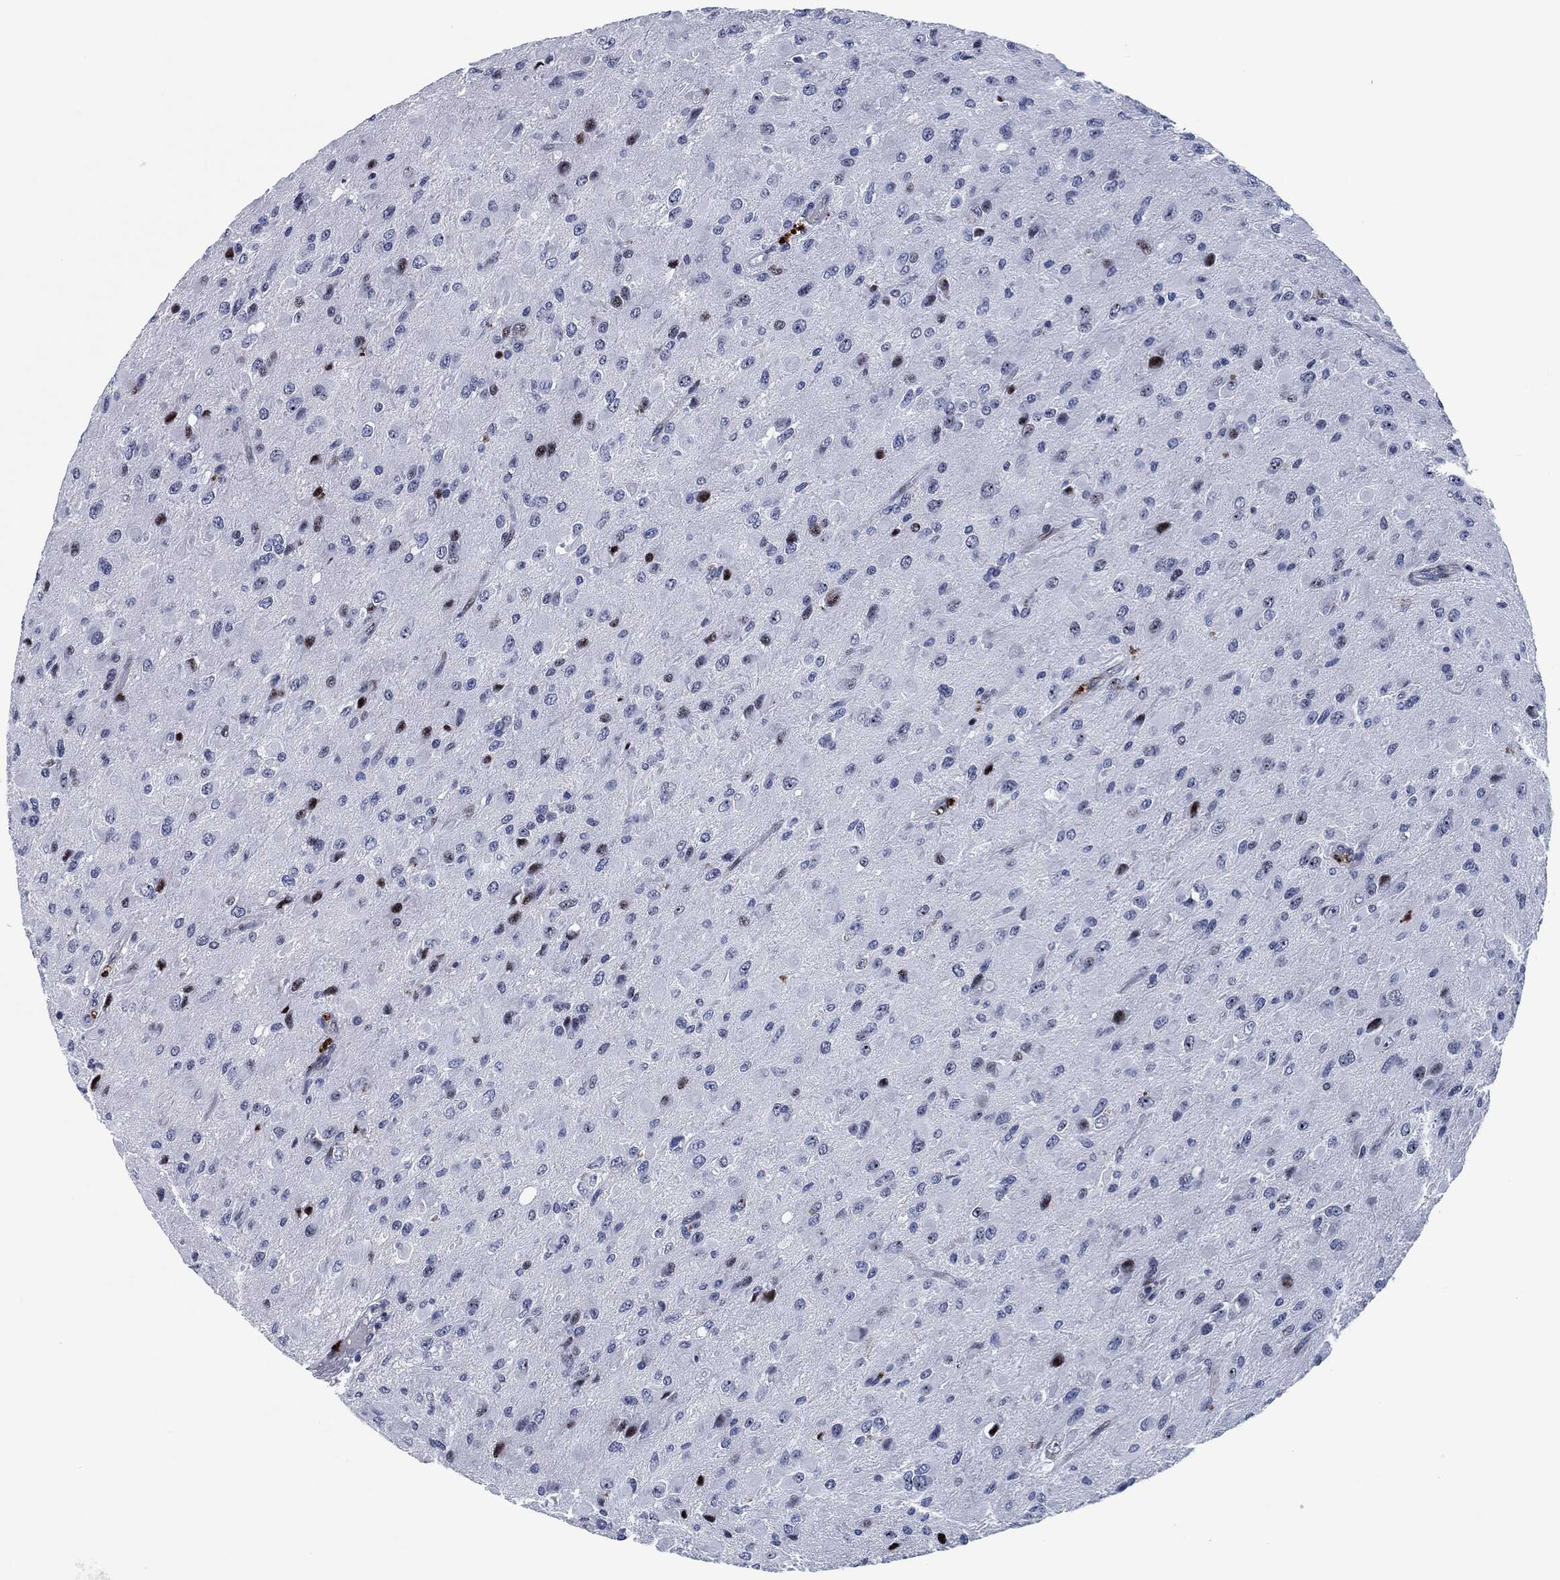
{"staining": {"intensity": "weak", "quantity": "<25%", "location": "nuclear"}, "tissue": "glioma", "cell_type": "Tumor cells", "image_type": "cancer", "snomed": [{"axis": "morphology", "description": "Glioma, malignant, High grade"}, {"axis": "topography", "description": "Cerebral cortex"}], "caption": "A photomicrograph of human malignant high-grade glioma is negative for staining in tumor cells.", "gene": "MPO", "patient": {"sex": "male", "age": 35}}